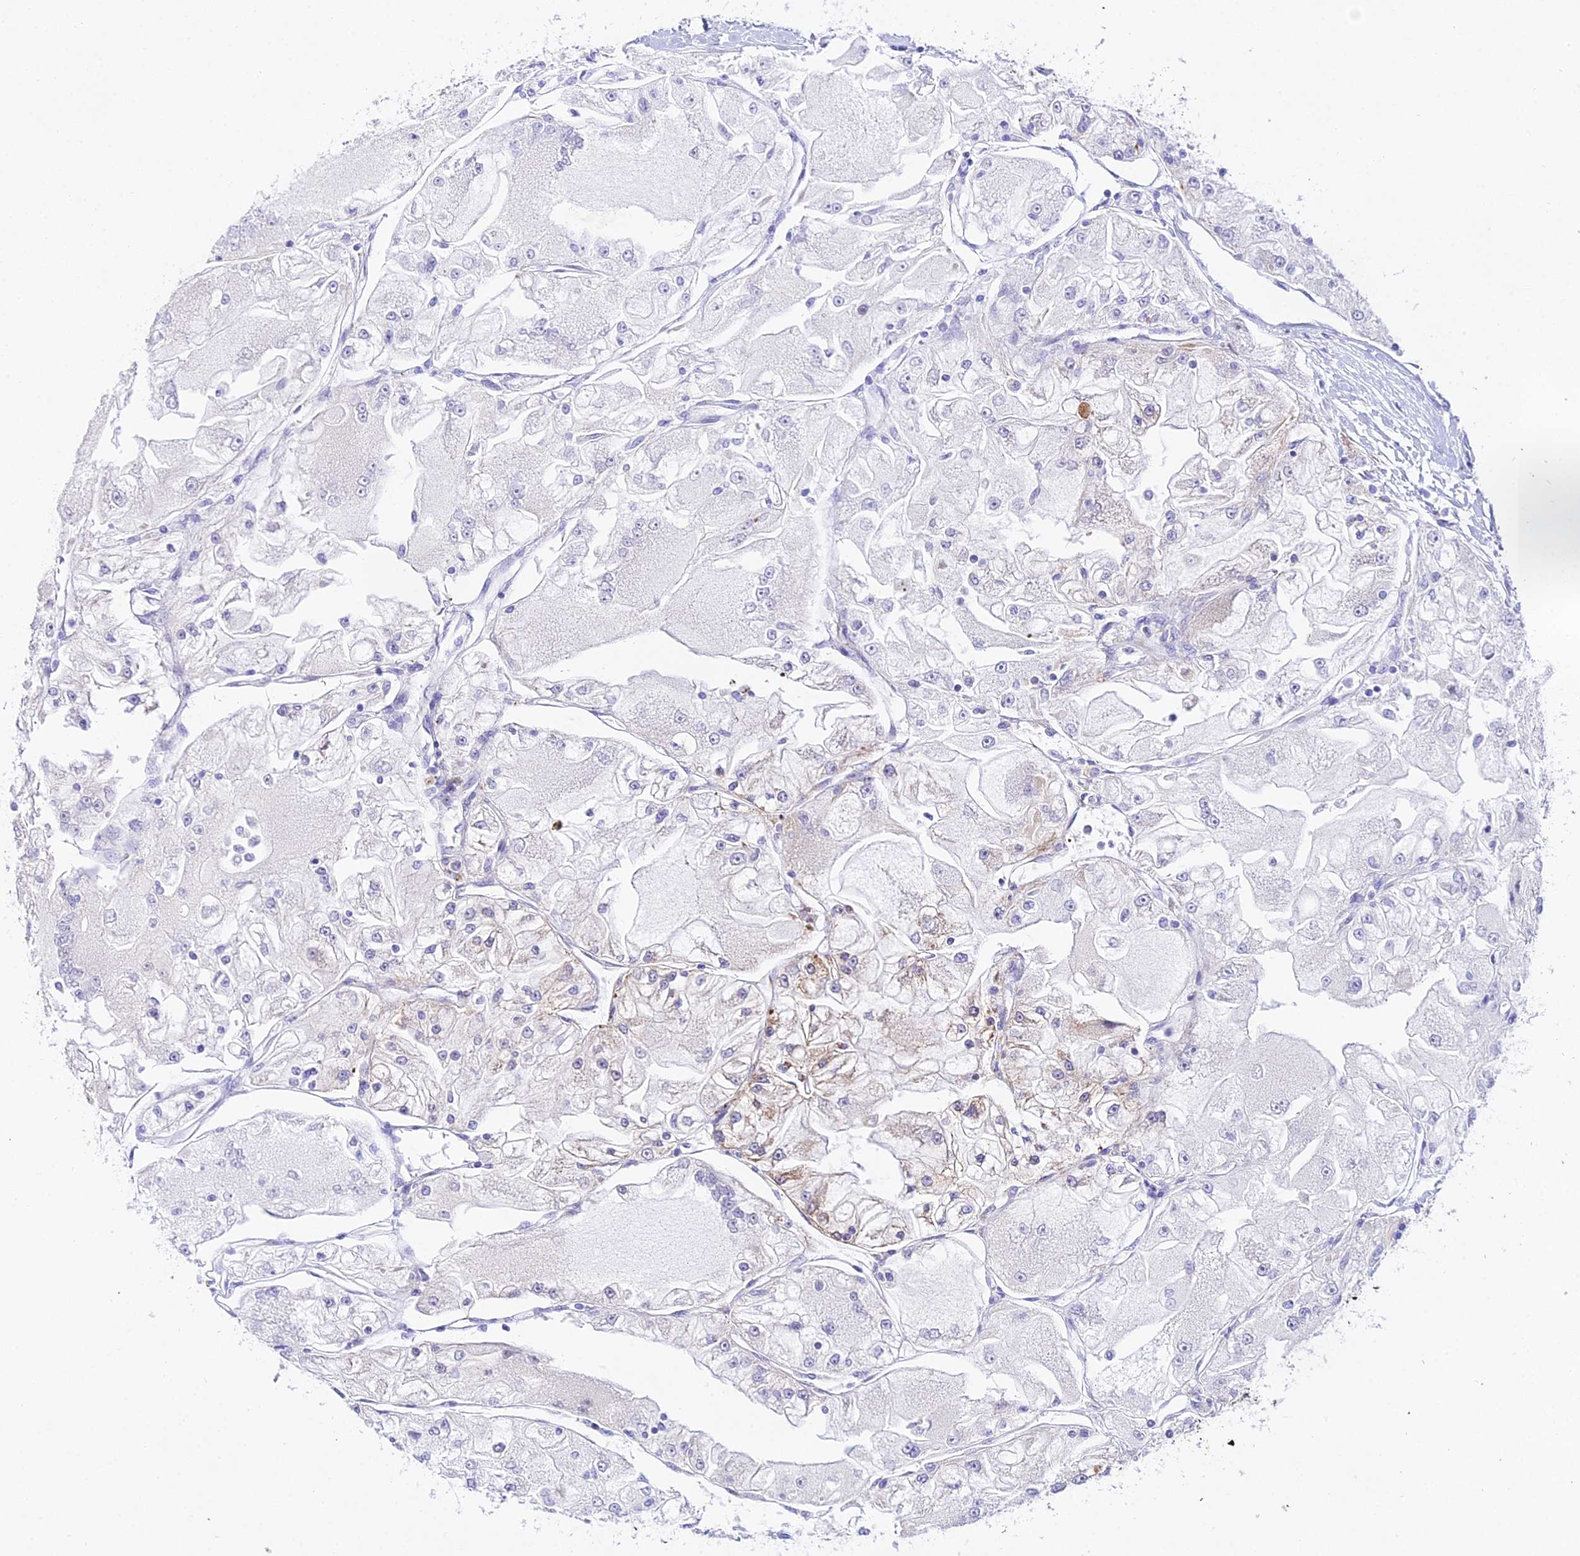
{"staining": {"intensity": "moderate", "quantity": "<25%", "location": "cytoplasmic/membranous"}, "tissue": "renal cancer", "cell_type": "Tumor cells", "image_type": "cancer", "snomed": [{"axis": "morphology", "description": "Adenocarcinoma, NOS"}, {"axis": "topography", "description": "Kidney"}], "caption": "The immunohistochemical stain shows moderate cytoplasmic/membranous expression in tumor cells of renal cancer (adenocarcinoma) tissue.", "gene": "ATP5PB", "patient": {"sex": "female", "age": 72}}